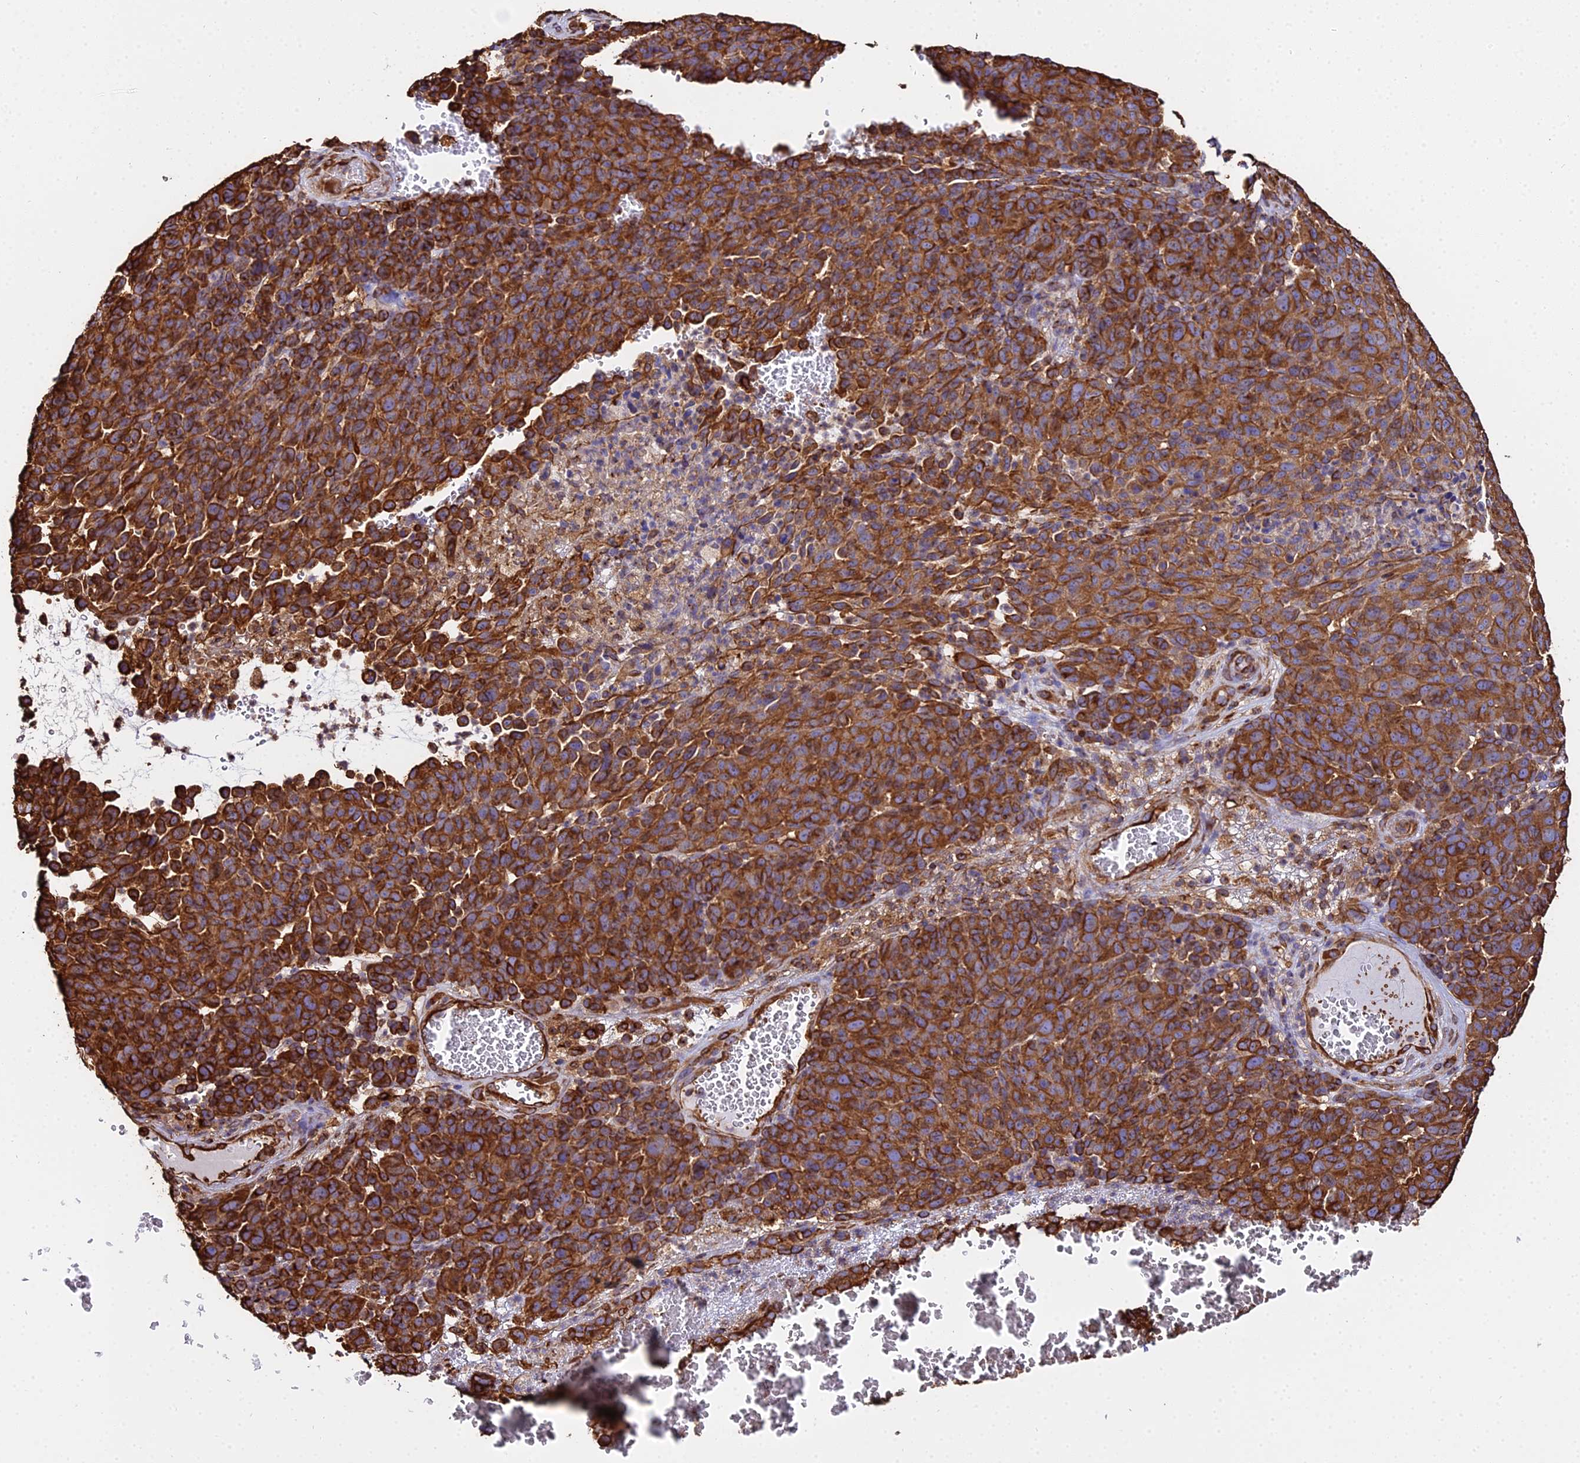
{"staining": {"intensity": "strong", "quantity": ">75%", "location": "cytoplasmic/membranous"}, "tissue": "melanoma", "cell_type": "Tumor cells", "image_type": "cancer", "snomed": [{"axis": "morphology", "description": "Malignant melanoma, NOS"}, {"axis": "topography", "description": "Skin"}], "caption": "Immunohistochemistry (IHC) image of neoplastic tissue: human melanoma stained using immunohistochemistry (IHC) displays high levels of strong protein expression localized specifically in the cytoplasmic/membranous of tumor cells, appearing as a cytoplasmic/membranous brown color.", "gene": "TUBA3D", "patient": {"sex": "male", "age": 49}}